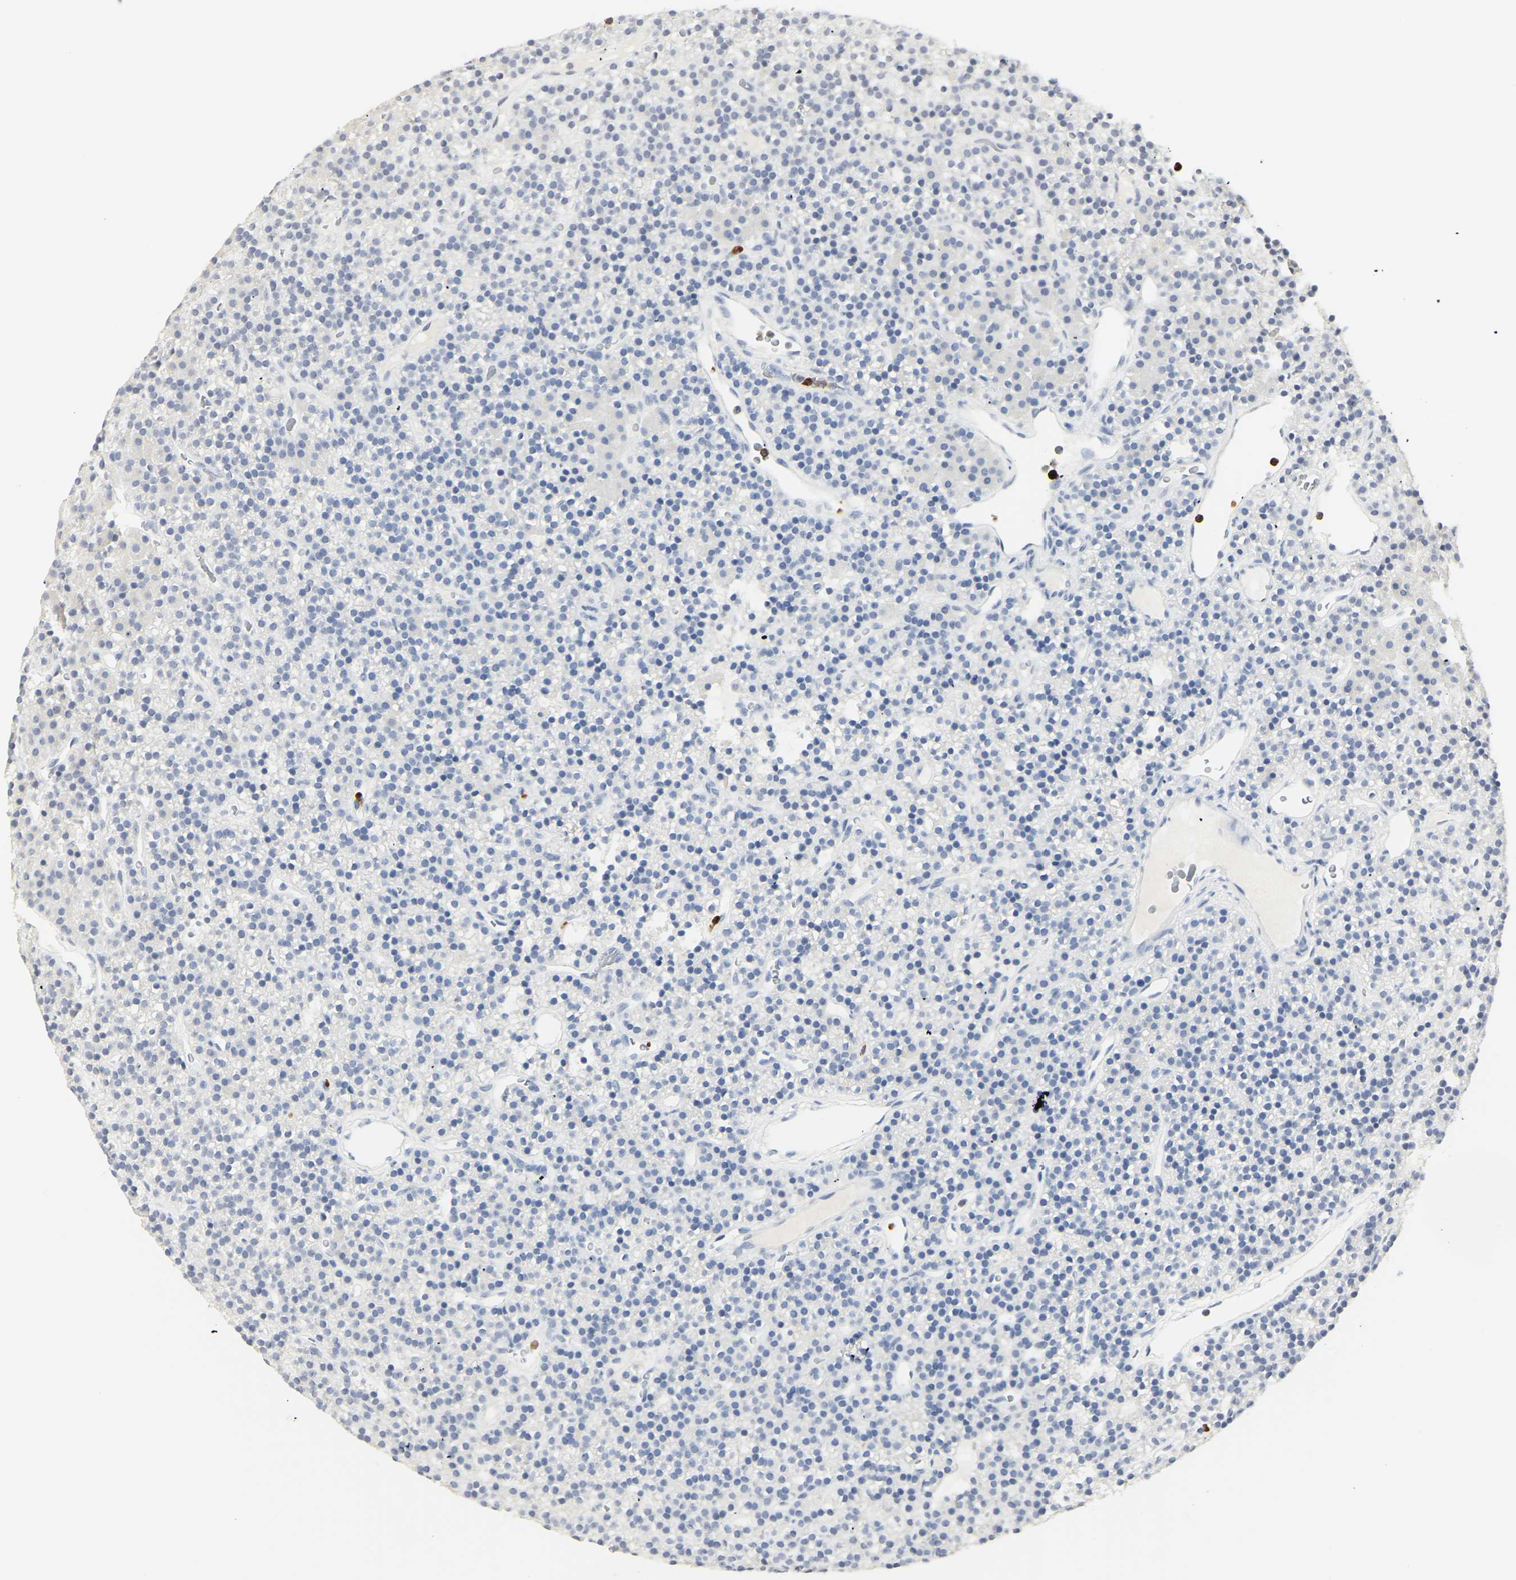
{"staining": {"intensity": "negative", "quantity": "none", "location": "none"}, "tissue": "parathyroid gland", "cell_type": "Glandular cells", "image_type": "normal", "snomed": [{"axis": "morphology", "description": "Normal tissue, NOS"}, {"axis": "morphology", "description": "Hyperplasia, NOS"}, {"axis": "topography", "description": "Parathyroid gland"}], "caption": "An immunohistochemistry photomicrograph of normal parathyroid gland is shown. There is no staining in glandular cells of parathyroid gland. (DAB immunohistochemistry, high magnification).", "gene": "MPO", "patient": {"sex": "male", "age": 44}}